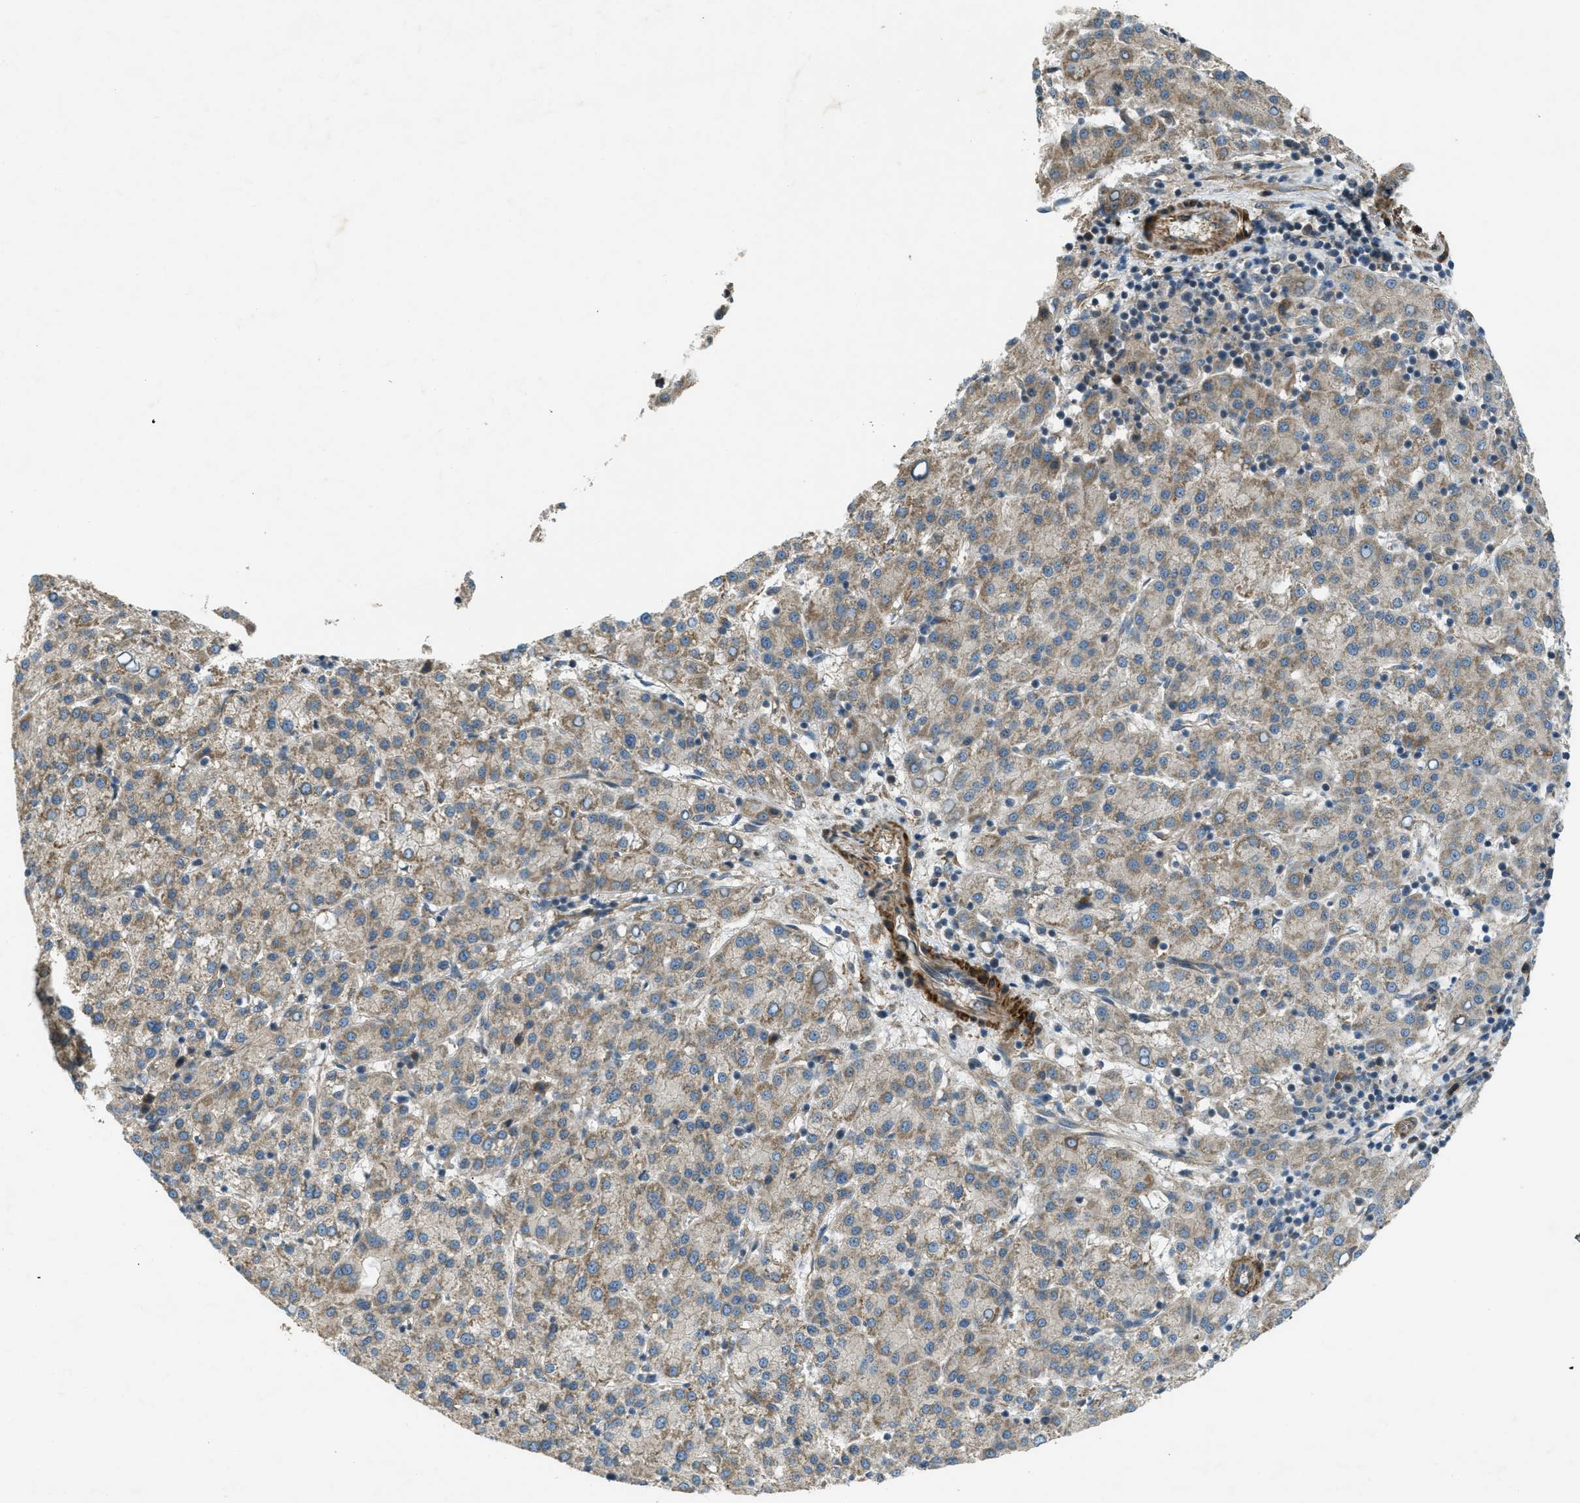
{"staining": {"intensity": "weak", "quantity": ">75%", "location": "cytoplasmic/membranous"}, "tissue": "liver cancer", "cell_type": "Tumor cells", "image_type": "cancer", "snomed": [{"axis": "morphology", "description": "Carcinoma, Hepatocellular, NOS"}, {"axis": "topography", "description": "Liver"}], "caption": "An immunohistochemistry histopathology image of neoplastic tissue is shown. Protein staining in brown labels weak cytoplasmic/membranous positivity in liver cancer within tumor cells. The protein is shown in brown color, while the nuclei are stained blue.", "gene": "VEZT", "patient": {"sex": "female", "age": 58}}